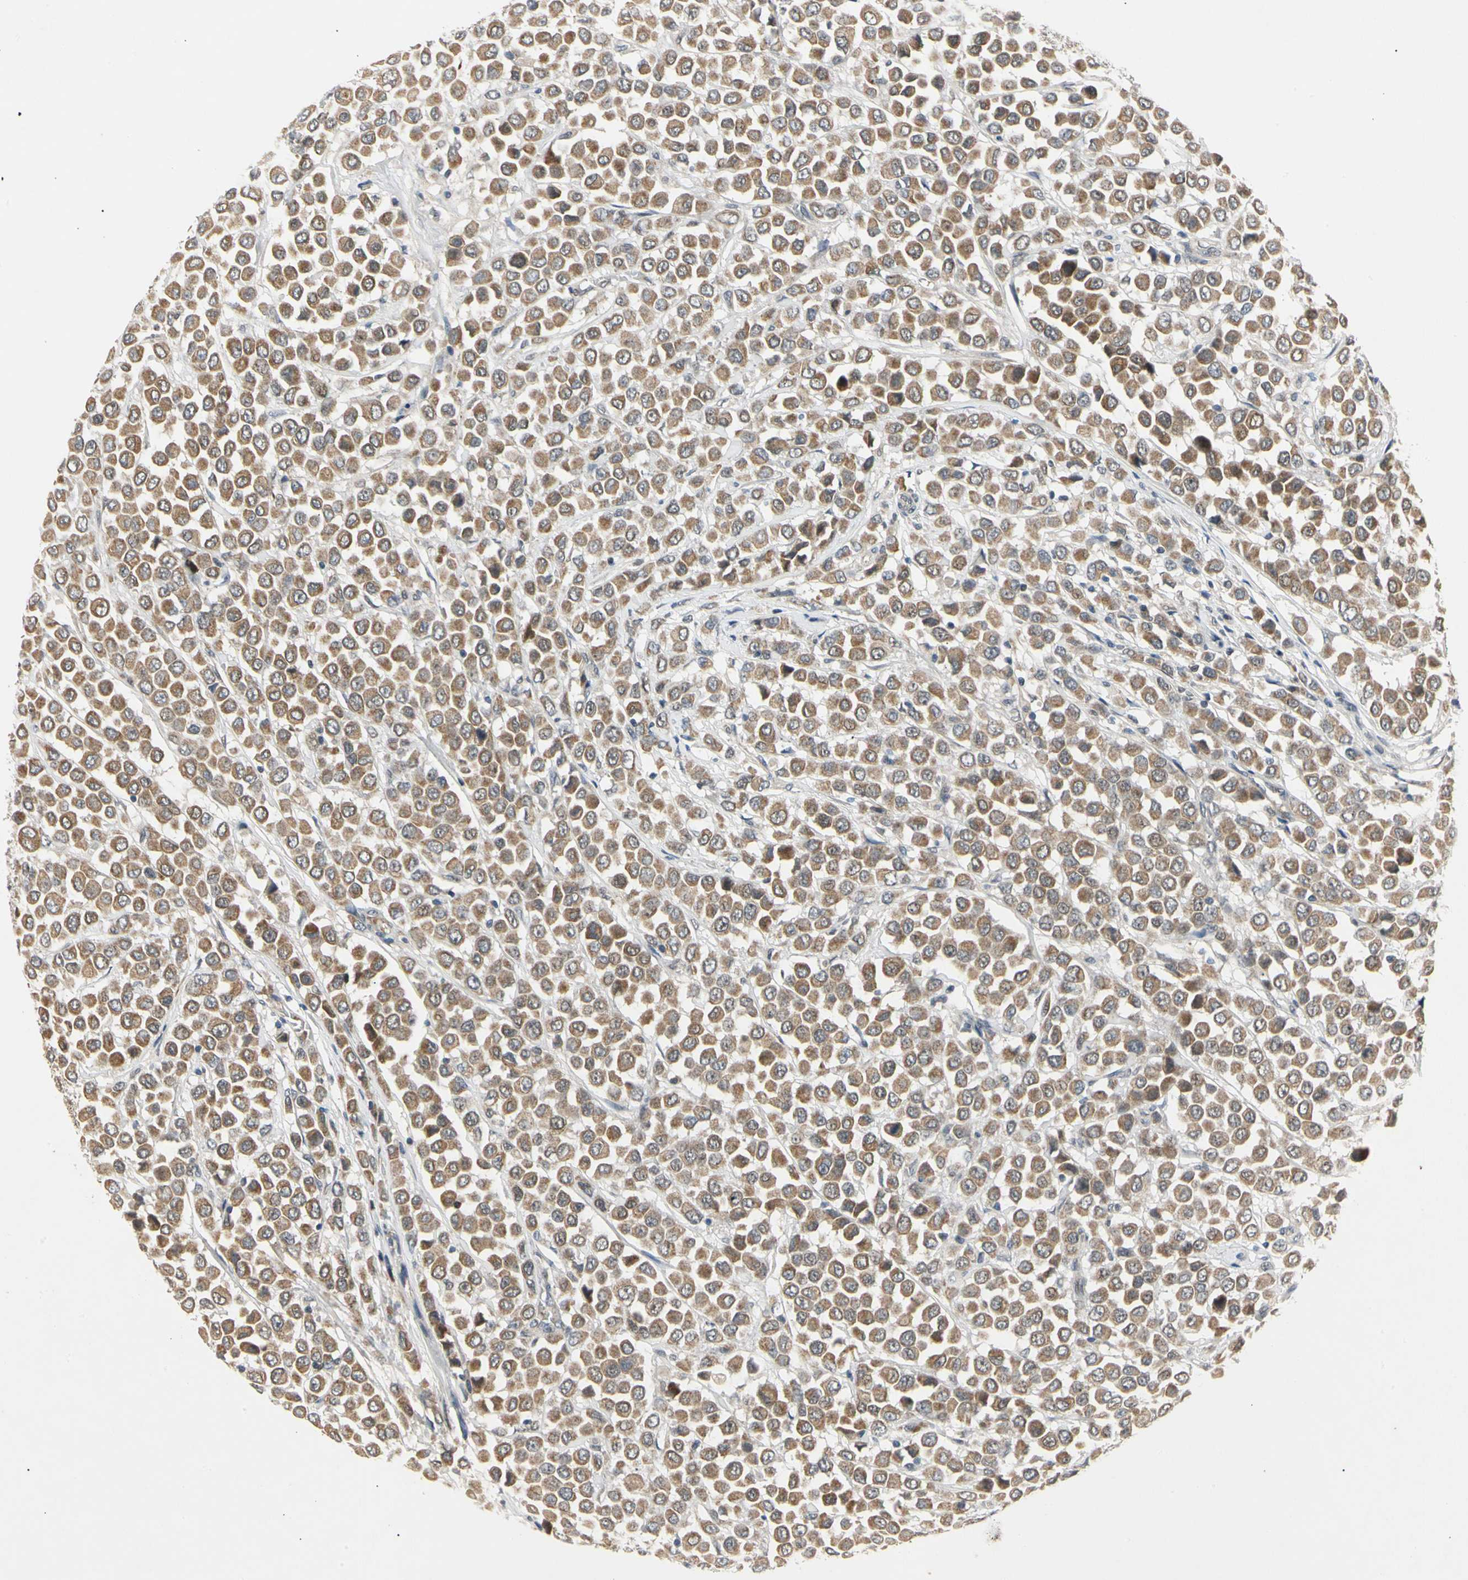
{"staining": {"intensity": "moderate", "quantity": ">75%", "location": "cytoplasmic/membranous"}, "tissue": "breast cancer", "cell_type": "Tumor cells", "image_type": "cancer", "snomed": [{"axis": "morphology", "description": "Duct carcinoma"}, {"axis": "topography", "description": "Breast"}], "caption": "Immunohistochemistry (DAB) staining of human breast cancer demonstrates moderate cytoplasmic/membranous protein expression in about >75% of tumor cells.", "gene": "RIOX2", "patient": {"sex": "female", "age": 61}}